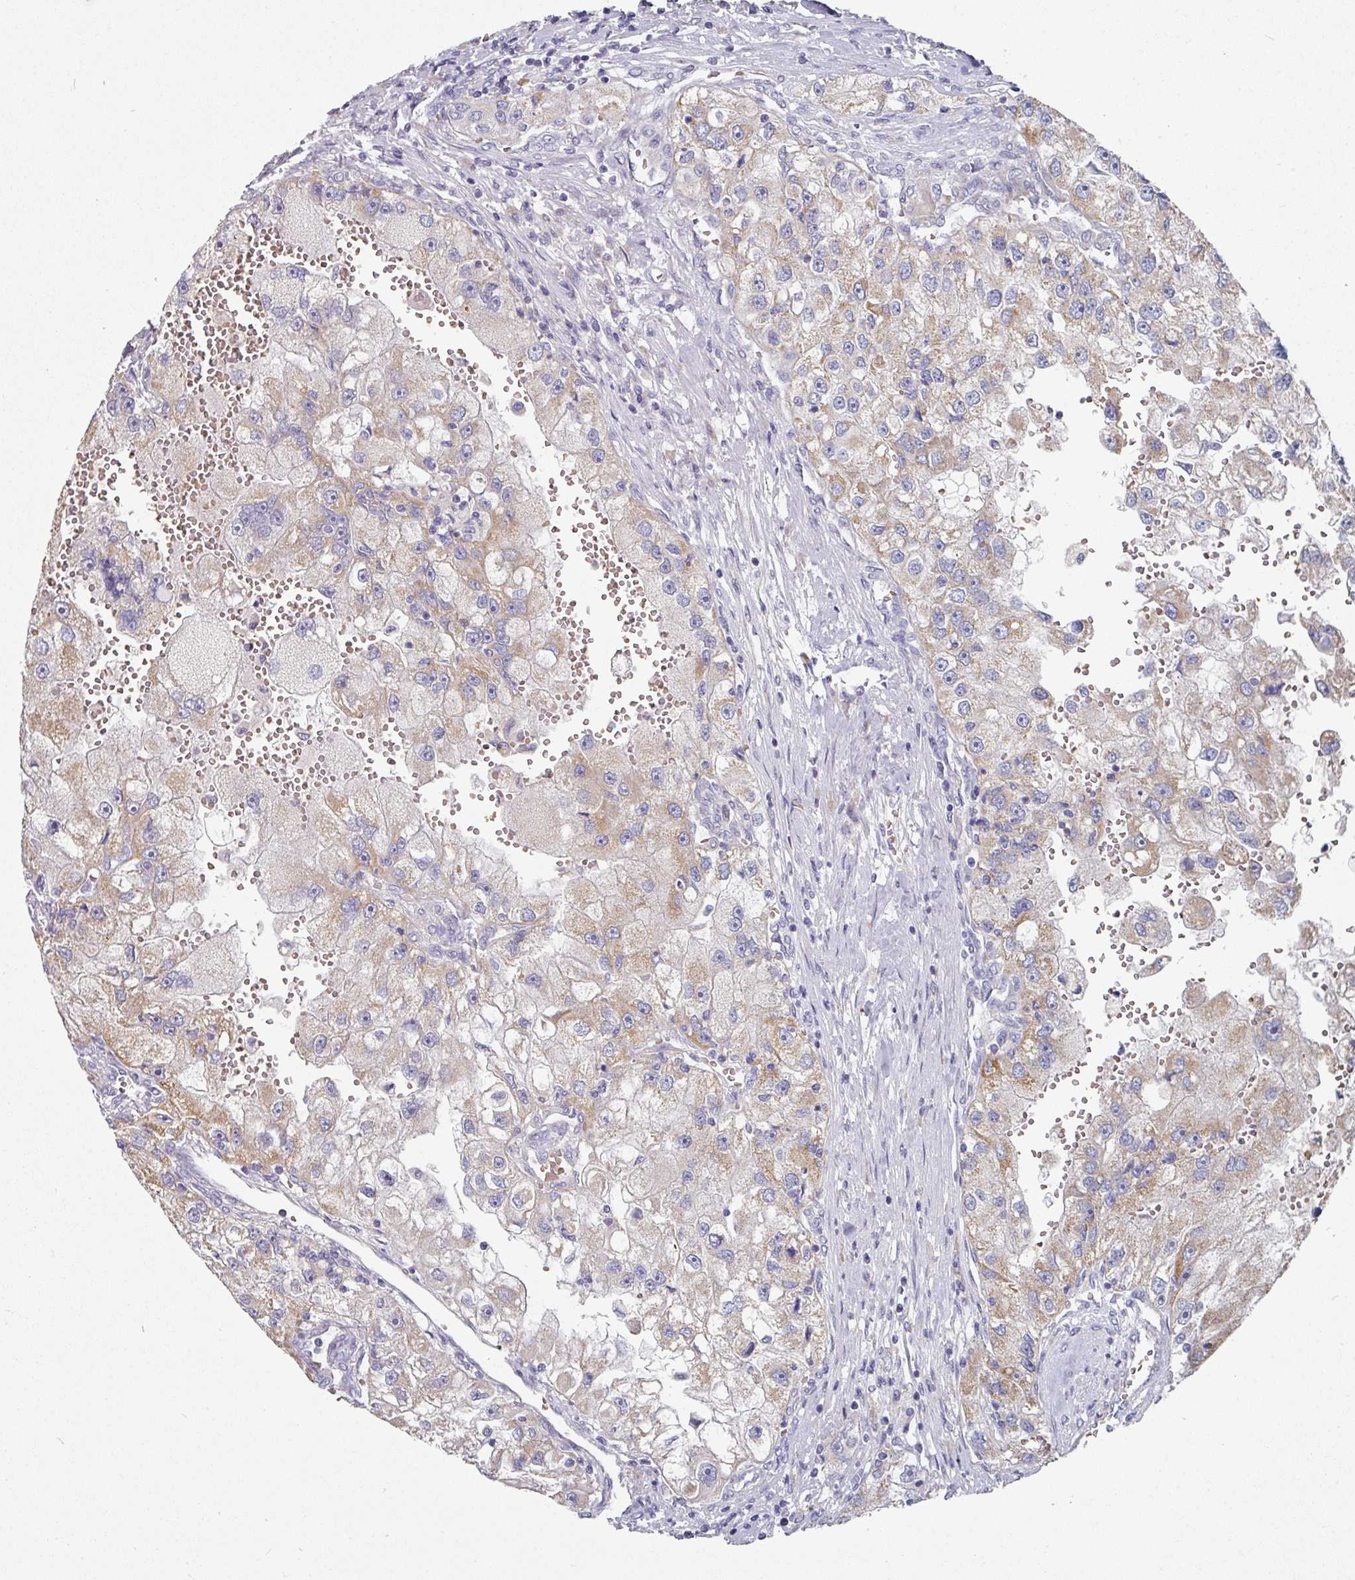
{"staining": {"intensity": "moderate", "quantity": "25%-75%", "location": "cytoplasmic/membranous"}, "tissue": "renal cancer", "cell_type": "Tumor cells", "image_type": "cancer", "snomed": [{"axis": "morphology", "description": "Adenocarcinoma, NOS"}, {"axis": "topography", "description": "Kidney"}], "caption": "About 25%-75% of tumor cells in renal cancer demonstrate moderate cytoplasmic/membranous protein staining as visualized by brown immunohistochemical staining.", "gene": "PYROXD2", "patient": {"sex": "male", "age": 63}}